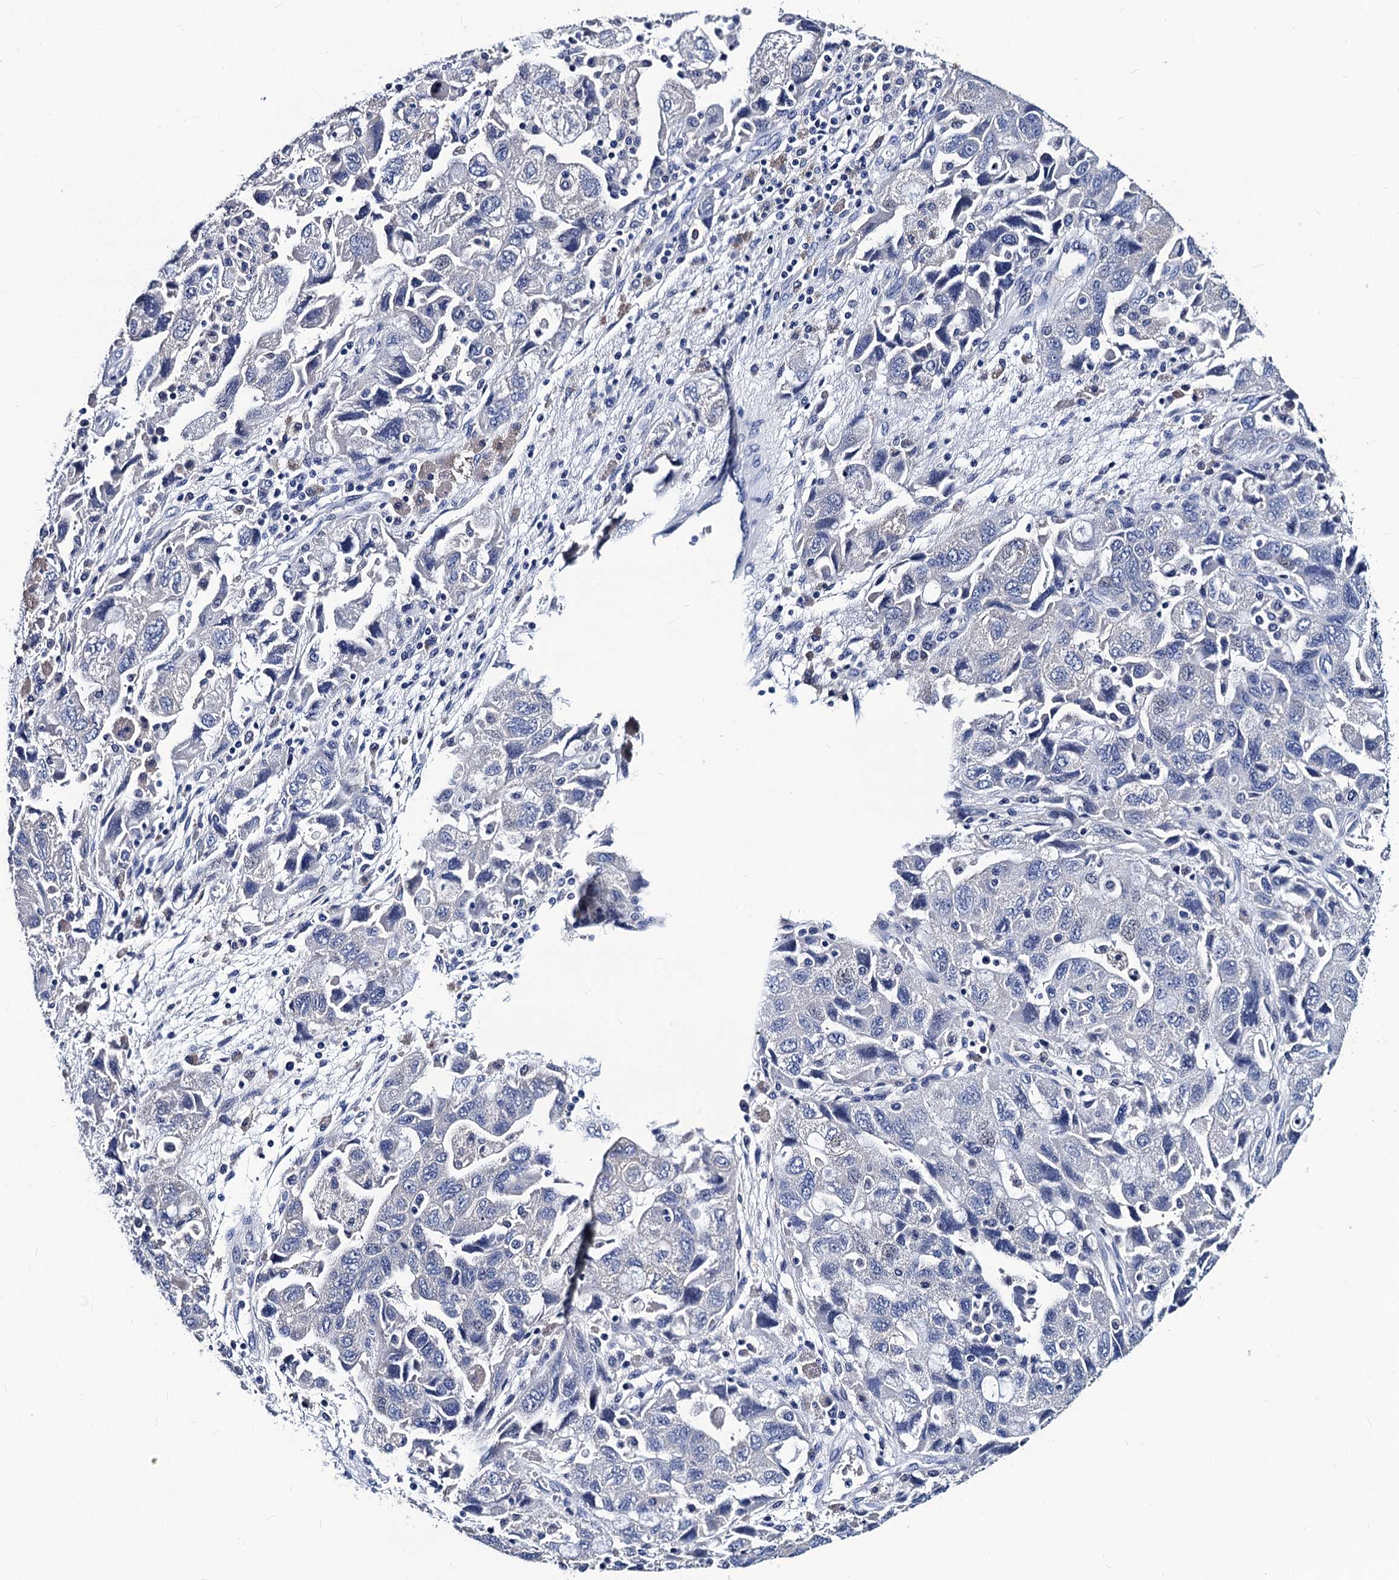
{"staining": {"intensity": "negative", "quantity": "none", "location": "none"}, "tissue": "ovarian cancer", "cell_type": "Tumor cells", "image_type": "cancer", "snomed": [{"axis": "morphology", "description": "Carcinoma, NOS"}, {"axis": "morphology", "description": "Cystadenocarcinoma, serous, NOS"}, {"axis": "topography", "description": "Ovary"}], "caption": "Tumor cells show no significant protein positivity in ovarian cancer. The staining is performed using DAB brown chromogen with nuclei counter-stained in using hematoxylin.", "gene": "LRRC30", "patient": {"sex": "female", "age": 69}}